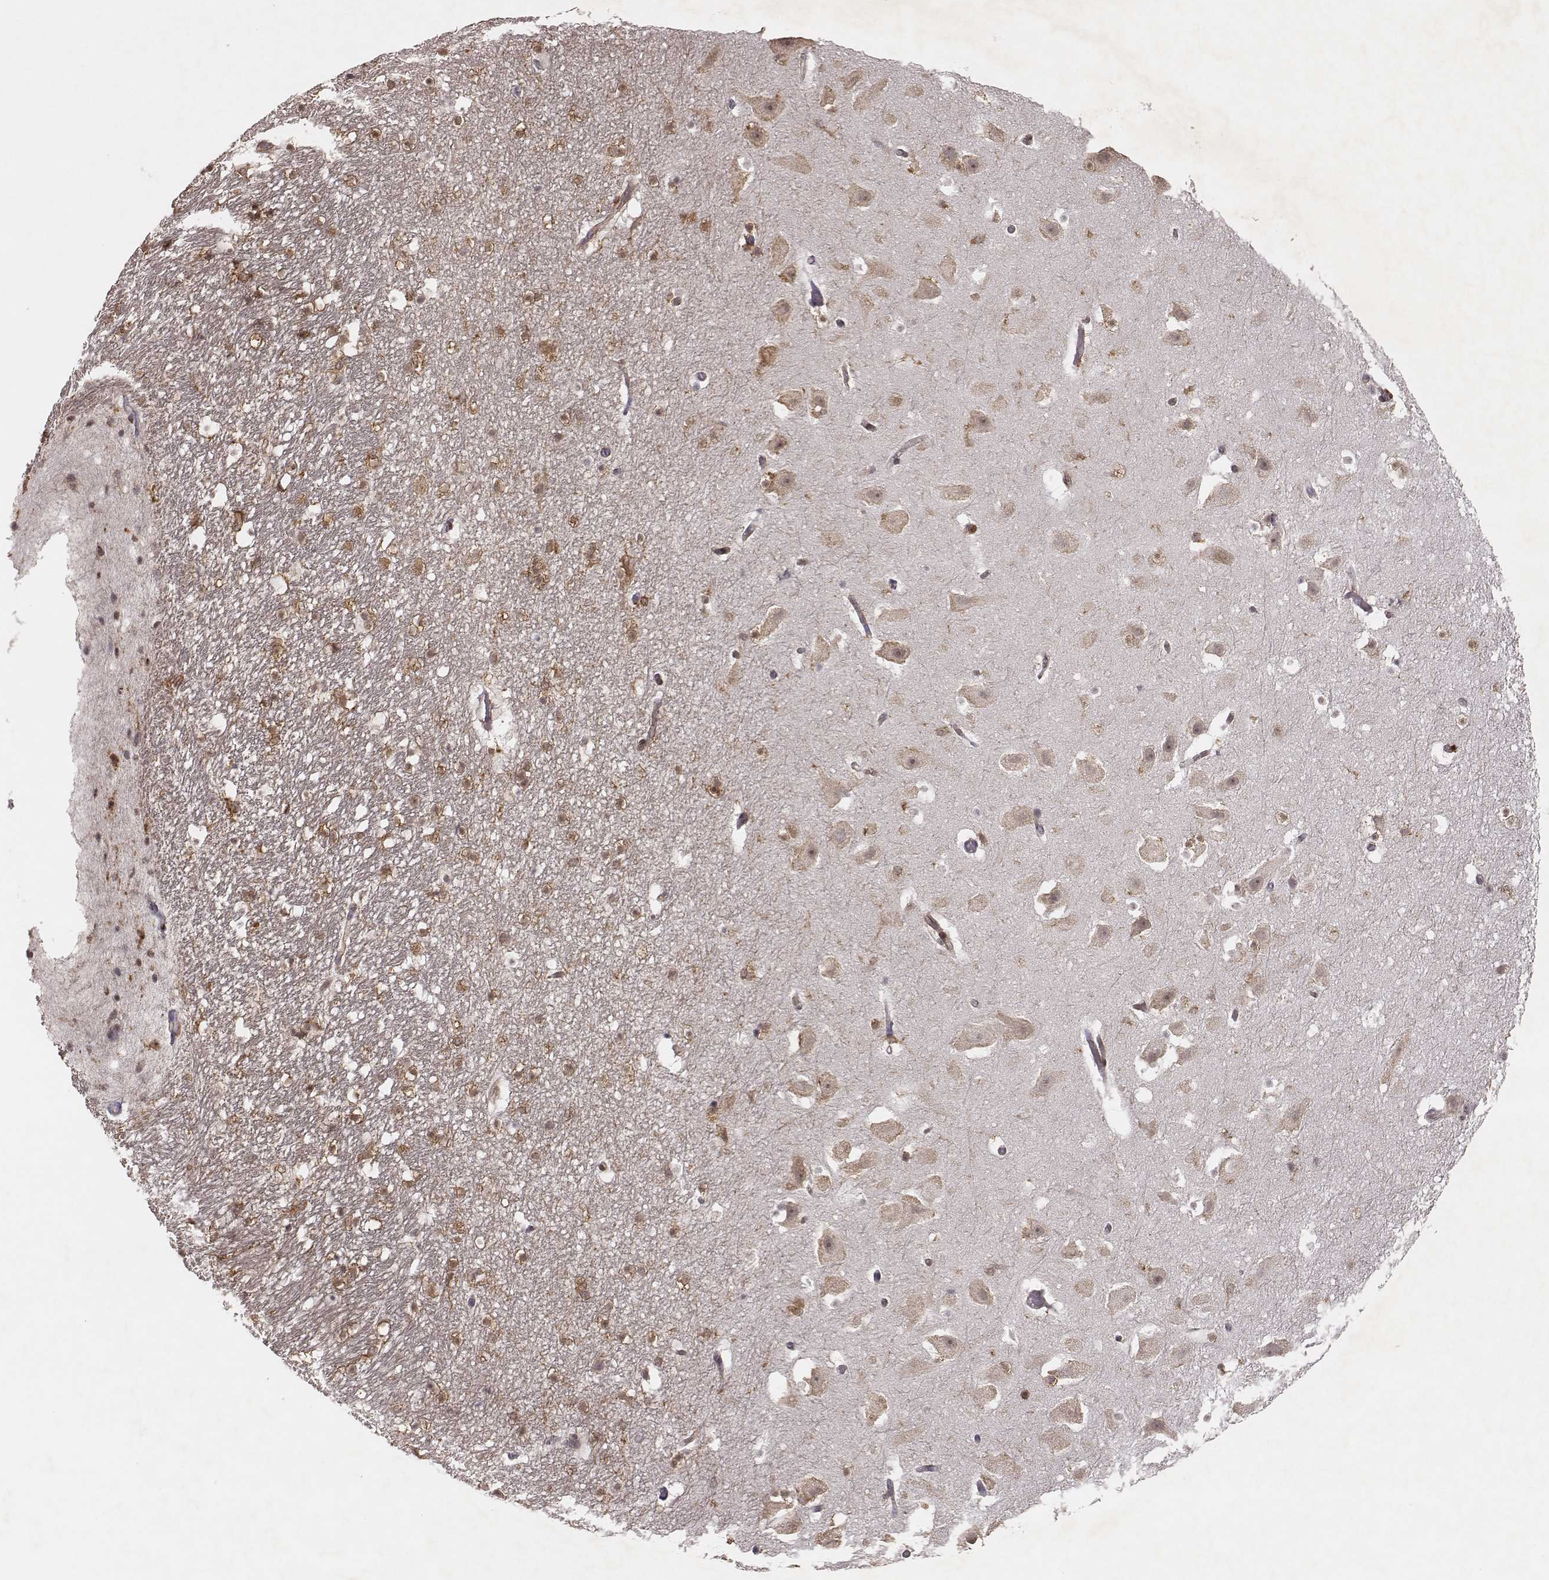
{"staining": {"intensity": "weak", "quantity": "25%-75%", "location": "cytoplasmic/membranous"}, "tissue": "hippocampus", "cell_type": "Glial cells", "image_type": "normal", "snomed": [{"axis": "morphology", "description": "Normal tissue, NOS"}, {"axis": "topography", "description": "Hippocampus"}], "caption": "Protein expression analysis of unremarkable hippocampus reveals weak cytoplasmic/membranous positivity in approximately 25%-75% of glial cells.", "gene": "PILRA", "patient": {"sex": "male", "age": 26}}